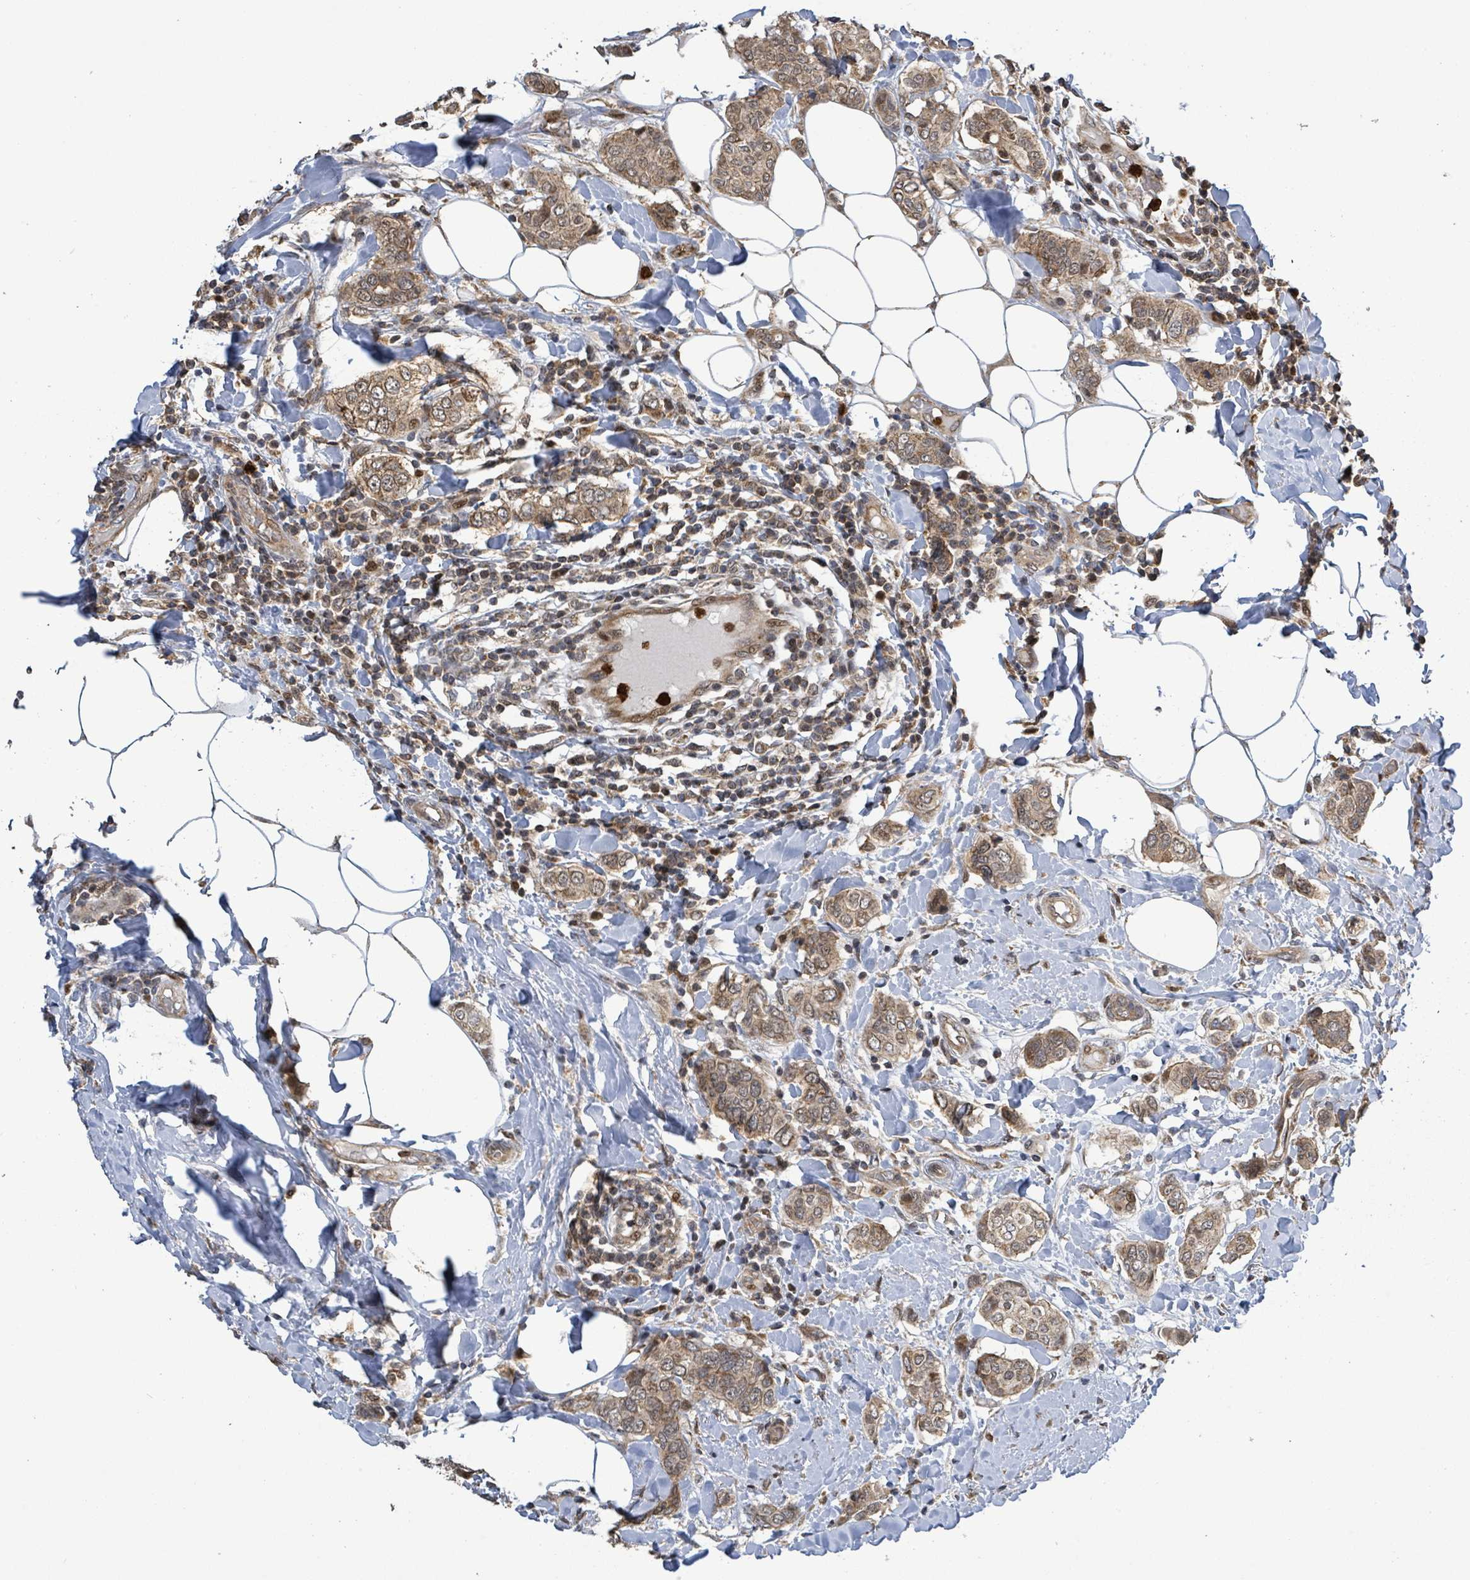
{"staining": {"intensity": "moderate", "quantity": ">75%", "location": "cytoplasmic/membranous"}, "tissue": "breast cancer", "cell_type": "Tumor cells", "image_type": "cancer", "snomed": [{"axis": "morphology", "description": "Lobular carcinoma"}, {"axis": "topography", "description": "Breast"}], "caption": "DAB immunohistochemical staining of lobular carcinoma (breast) shows moderate cytoplasmic/membranous protein positivity in approximately >75% of tumor cells. The staining was performed using DAB, with brown indicating positive protein expression. Nuclei are stained blue with hematoxylin.", "gene": "COQ6", "patient": {"sex": "female", "age": 51}}